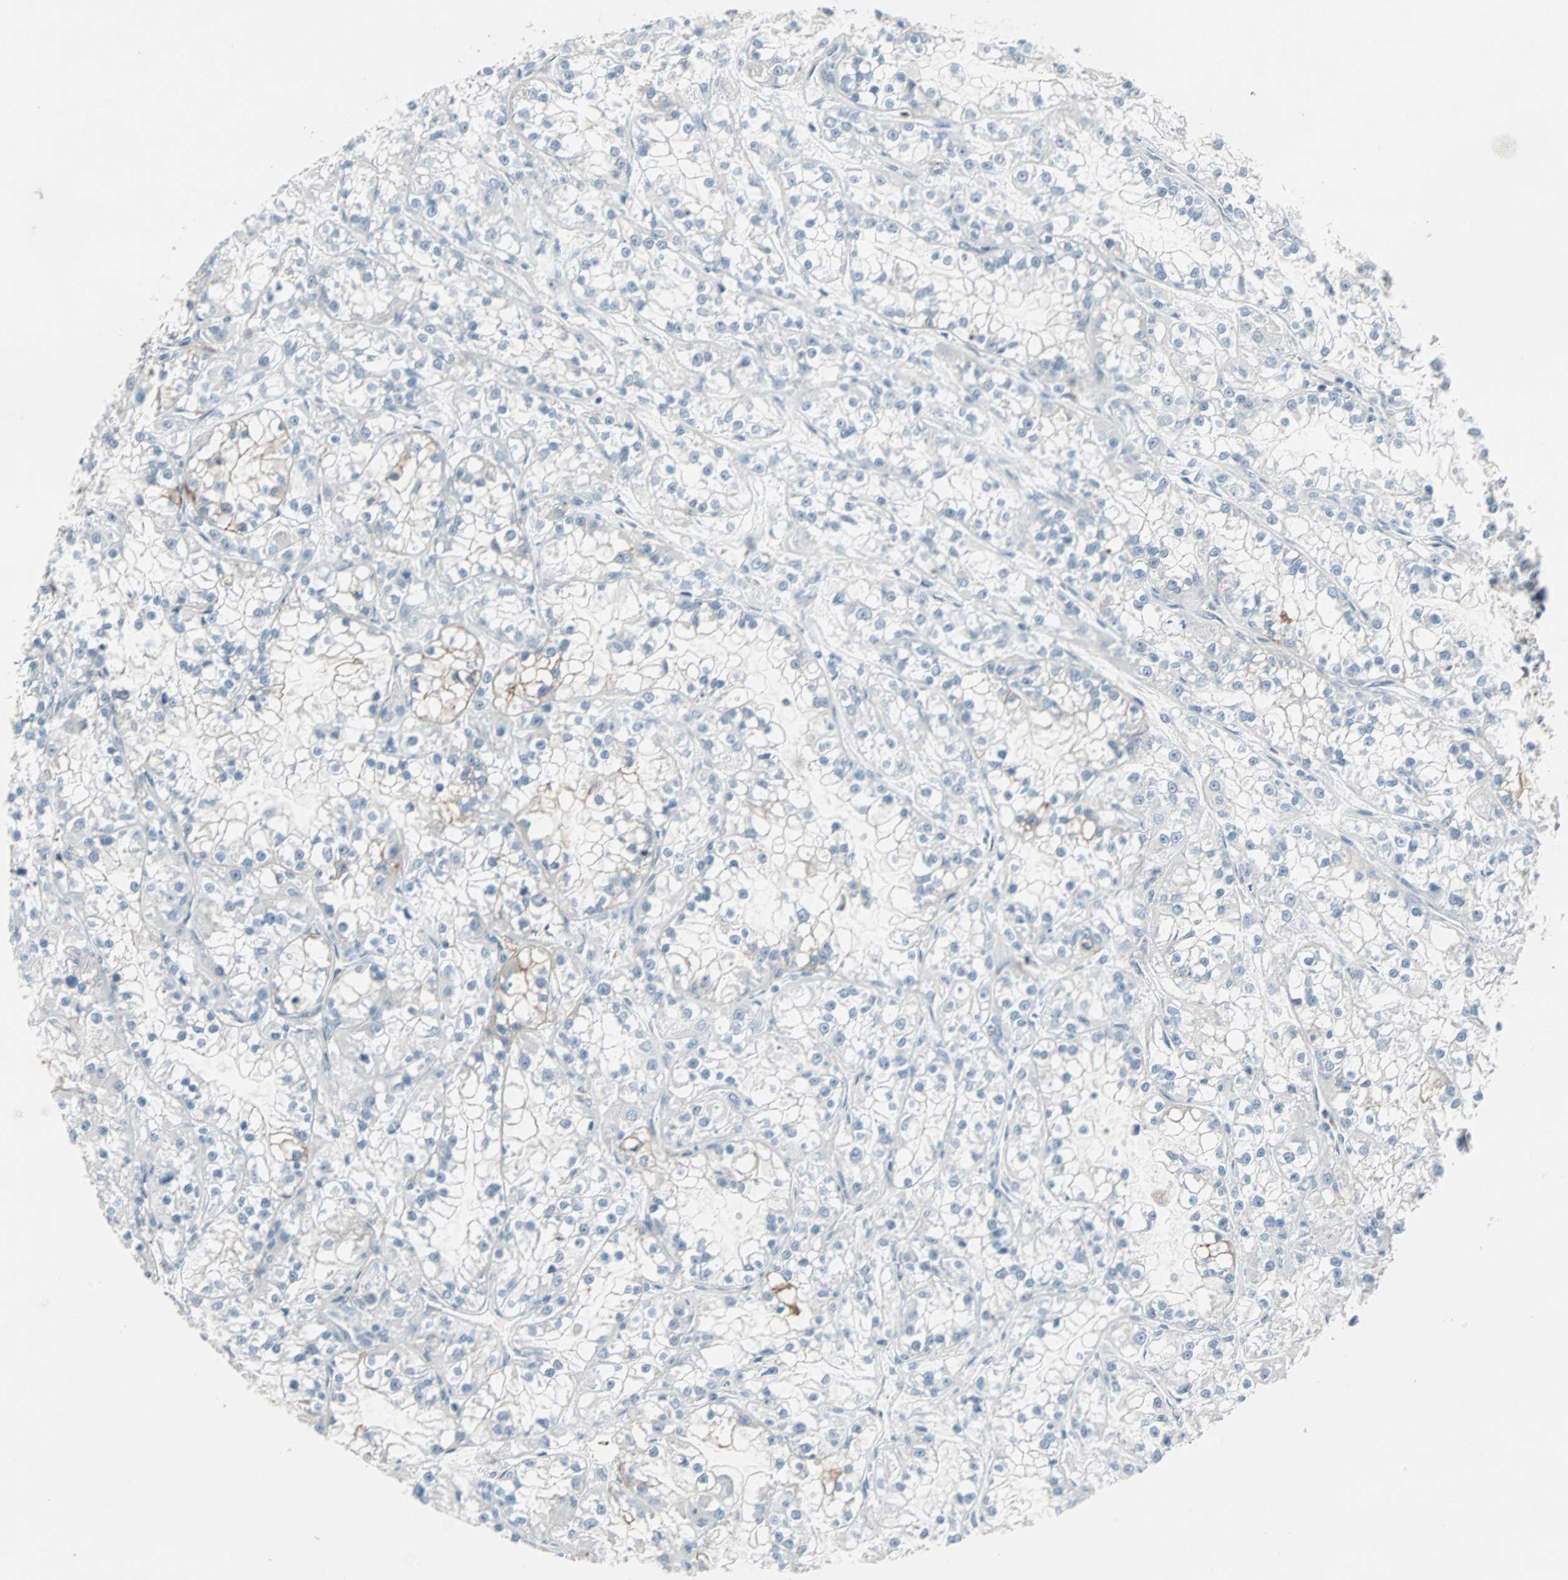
{"staining": {"intensity": "negative", "quantity": "none", "location": "none"}, "tissue": "renal cancer", "cell_type": "Tumor cells", "image_type": "cancer", "snomed": [{"axis": "morphology", "description": "Adenocarcinoma, NOS"}, {"axis": "topography", "description": "Kidney"}], "caption": "The photomicrograph displays no significant staining in tumor cells of adenocarcinoma (renal). (DAB (3,3'-diaminobenzidine) immunohistochemistry (IHC) visualized using brightfield microscopy, high magnification).", "gene": "CAND2", "patient": {"sex": "female", "age": 52}}